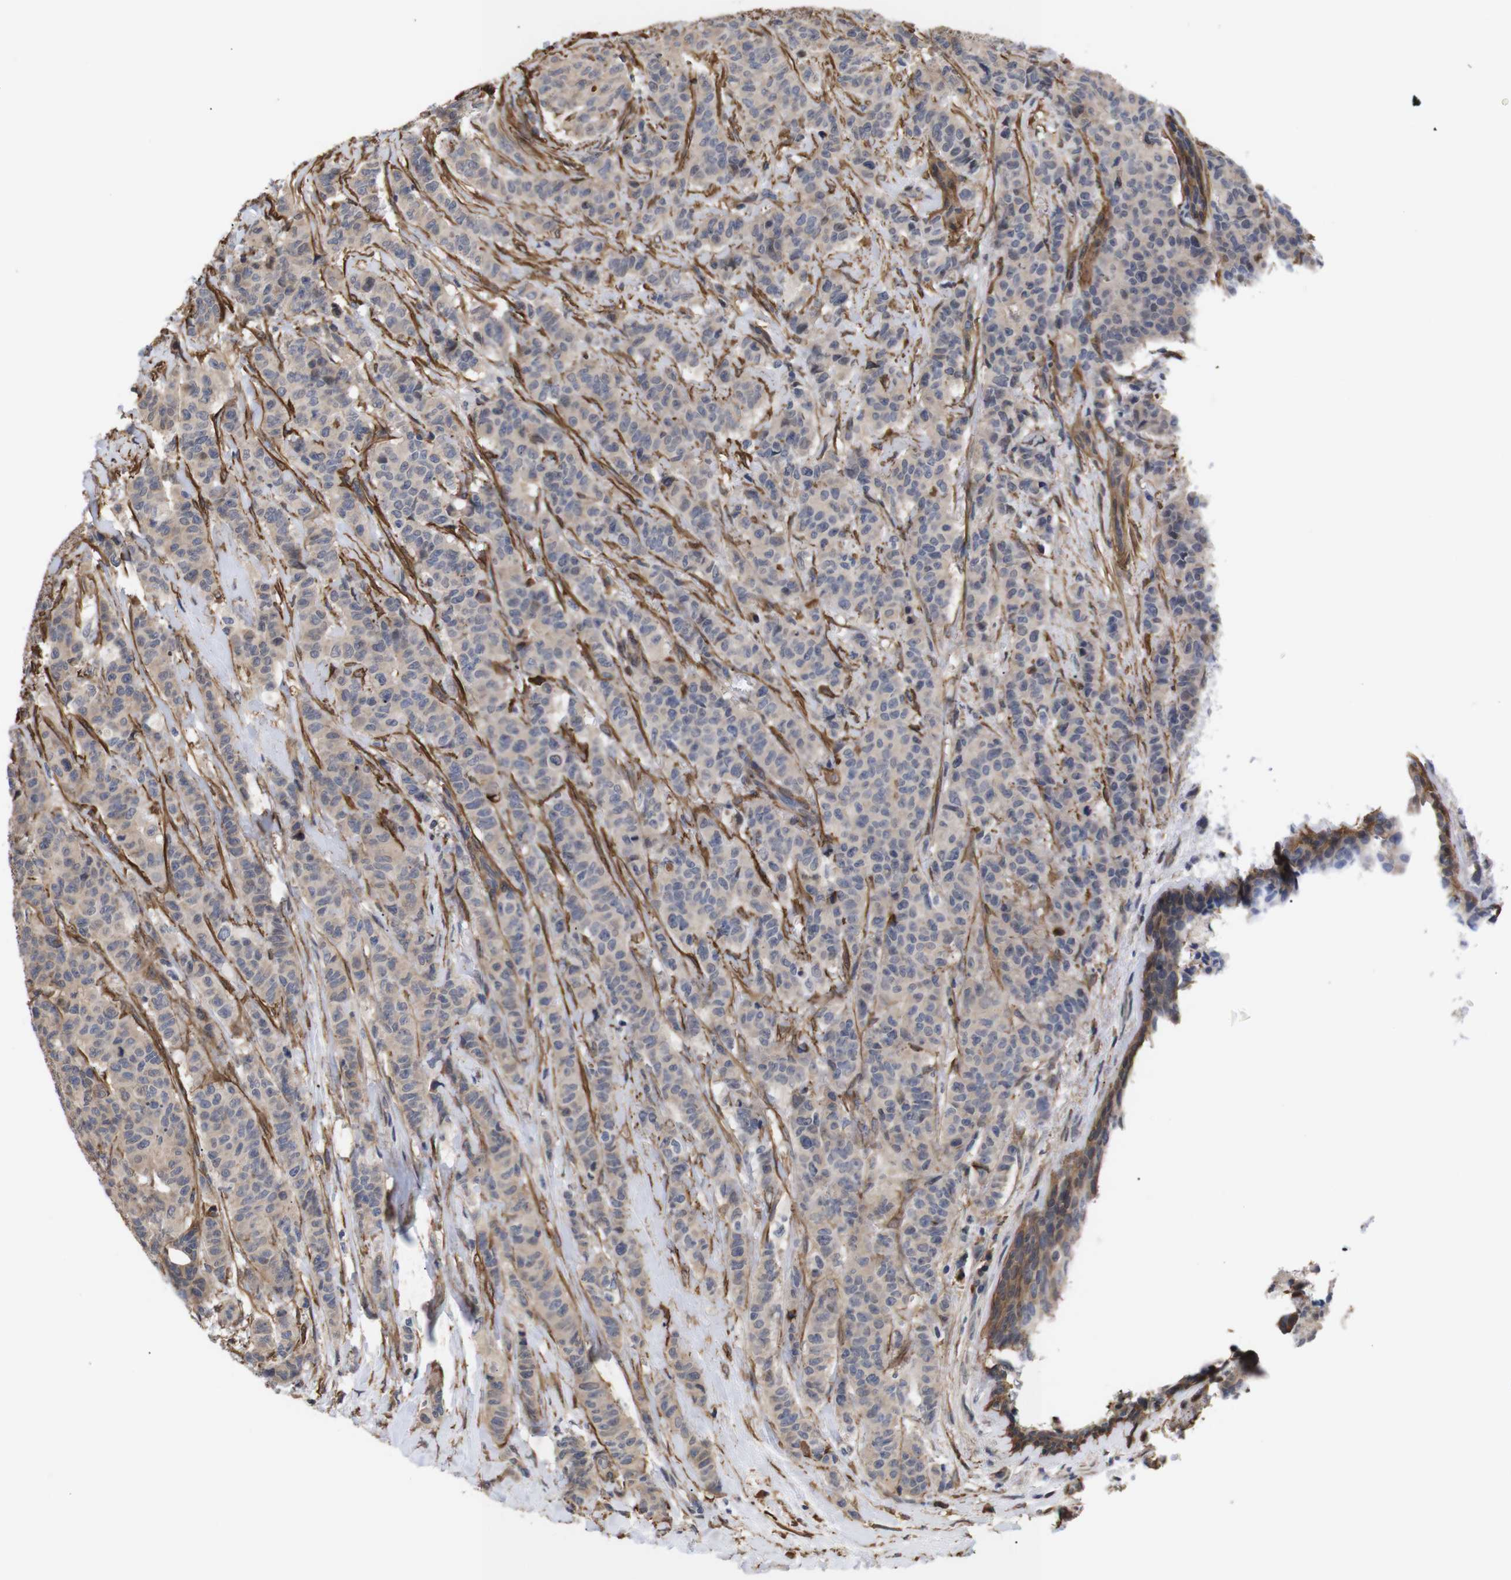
{"staining": {"intensity": "moderate", "quantity": "25%-75%", "location": "cytoplasmic/membranous"}, "tissue": "breast cancer", "cell_type": "Tumor cells", "image_type": "cancer", "snomed": [{"axis": "morphology", "description": "Normal tissue, NOS"}, {"axis": "morphology", "description": "Duct carcinoma"}, {"axis": "topography", "description": "Breast"}], "caption": "This image shows IHC staining of human breast cancer (infiltrating ductal carcinoma), with medium moderate cytoplasmic/membranous expression in about 25%-75% of tumor cells.", "gene": "PDLIM5", "patient": {"sex": "female", "age": 40}}